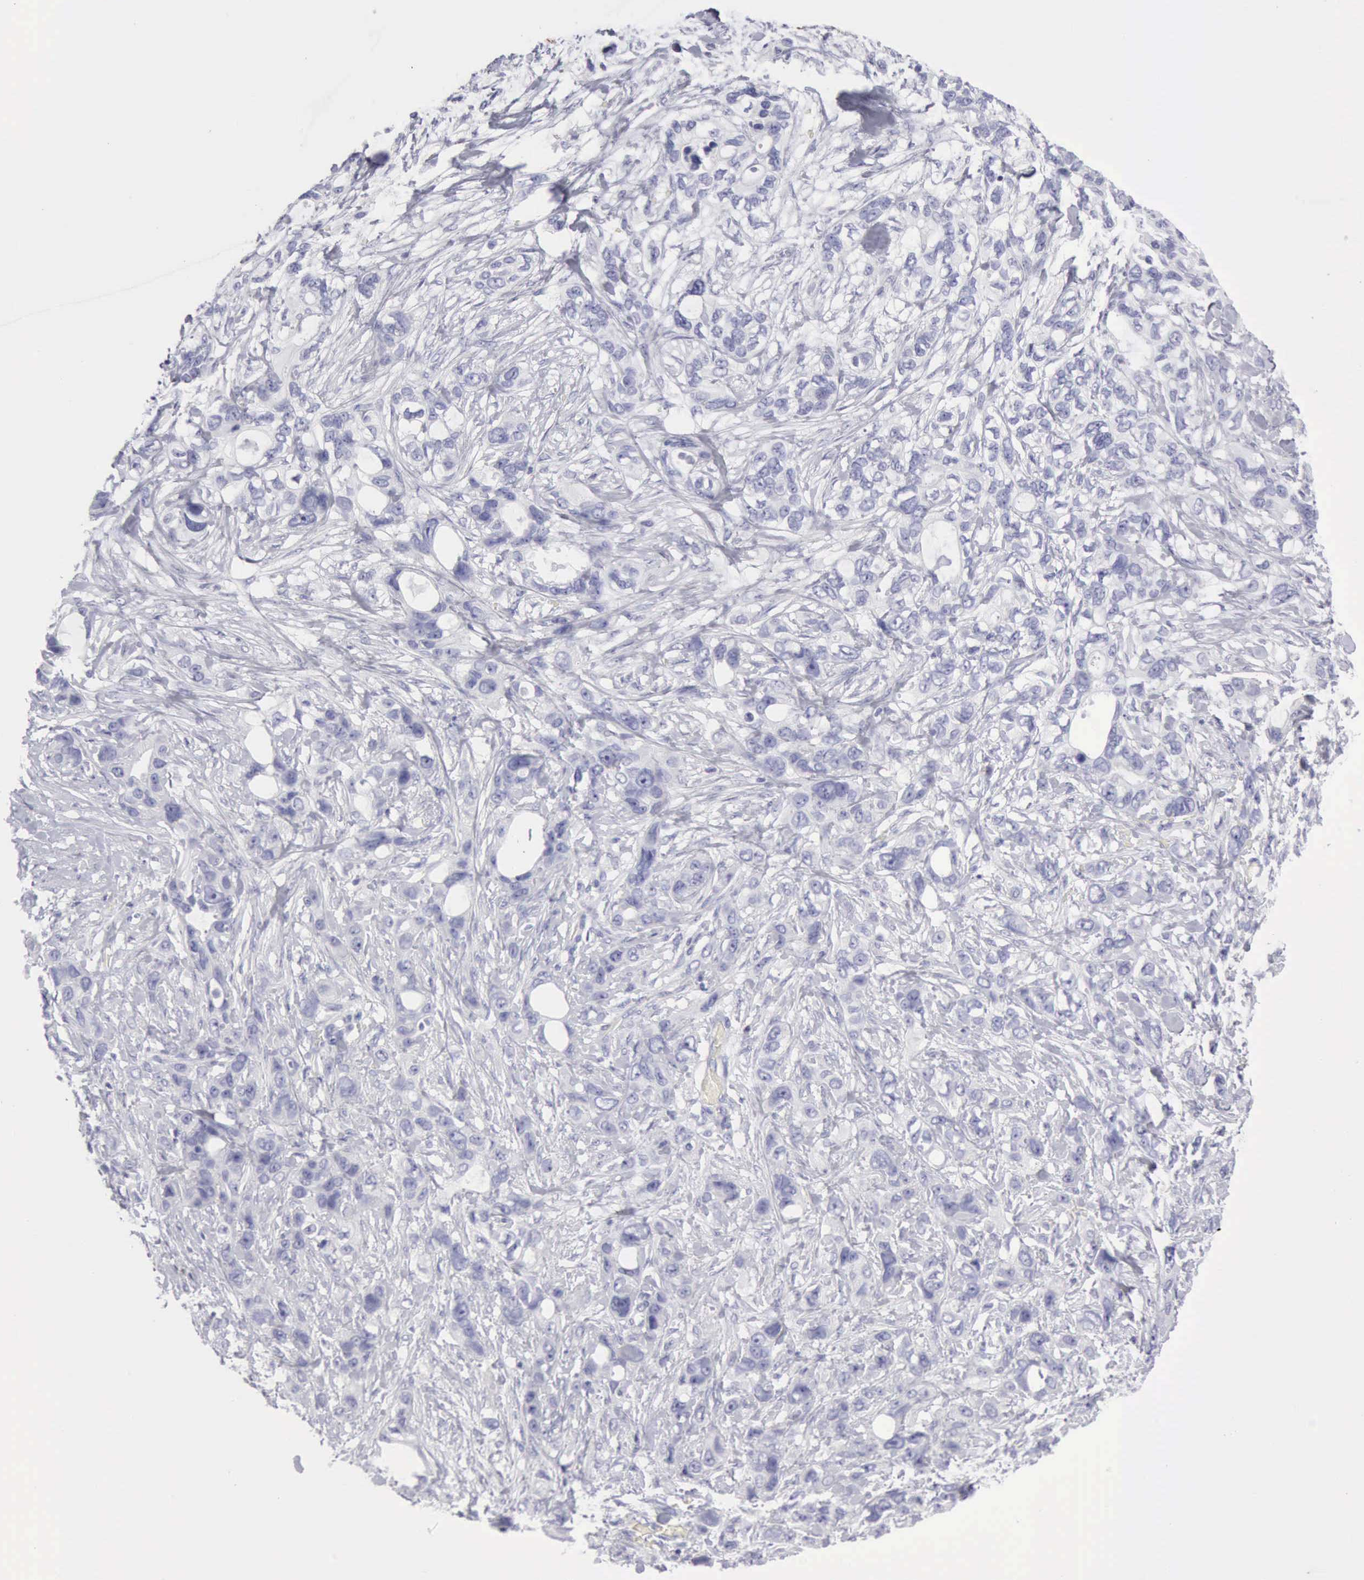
{"staining": {"intensity": "negative", "quantity": "none", "location": "none"}, "tissue": "stomach cancer", "cell_type": "Tumor cells", "image_type": "cancer", "snomed": [{"axis": "morphology", "description": "Adenocarcinoma, NOS"}, {"axis": "topography", "description": "Stomach, upper"}], "caption": "A photomicrograph of human adenocarcinoma (stomach) is negative for staining in tumor cells.", "gene": "NCAM1", "patient": {"sex": "male", "age": 47}}